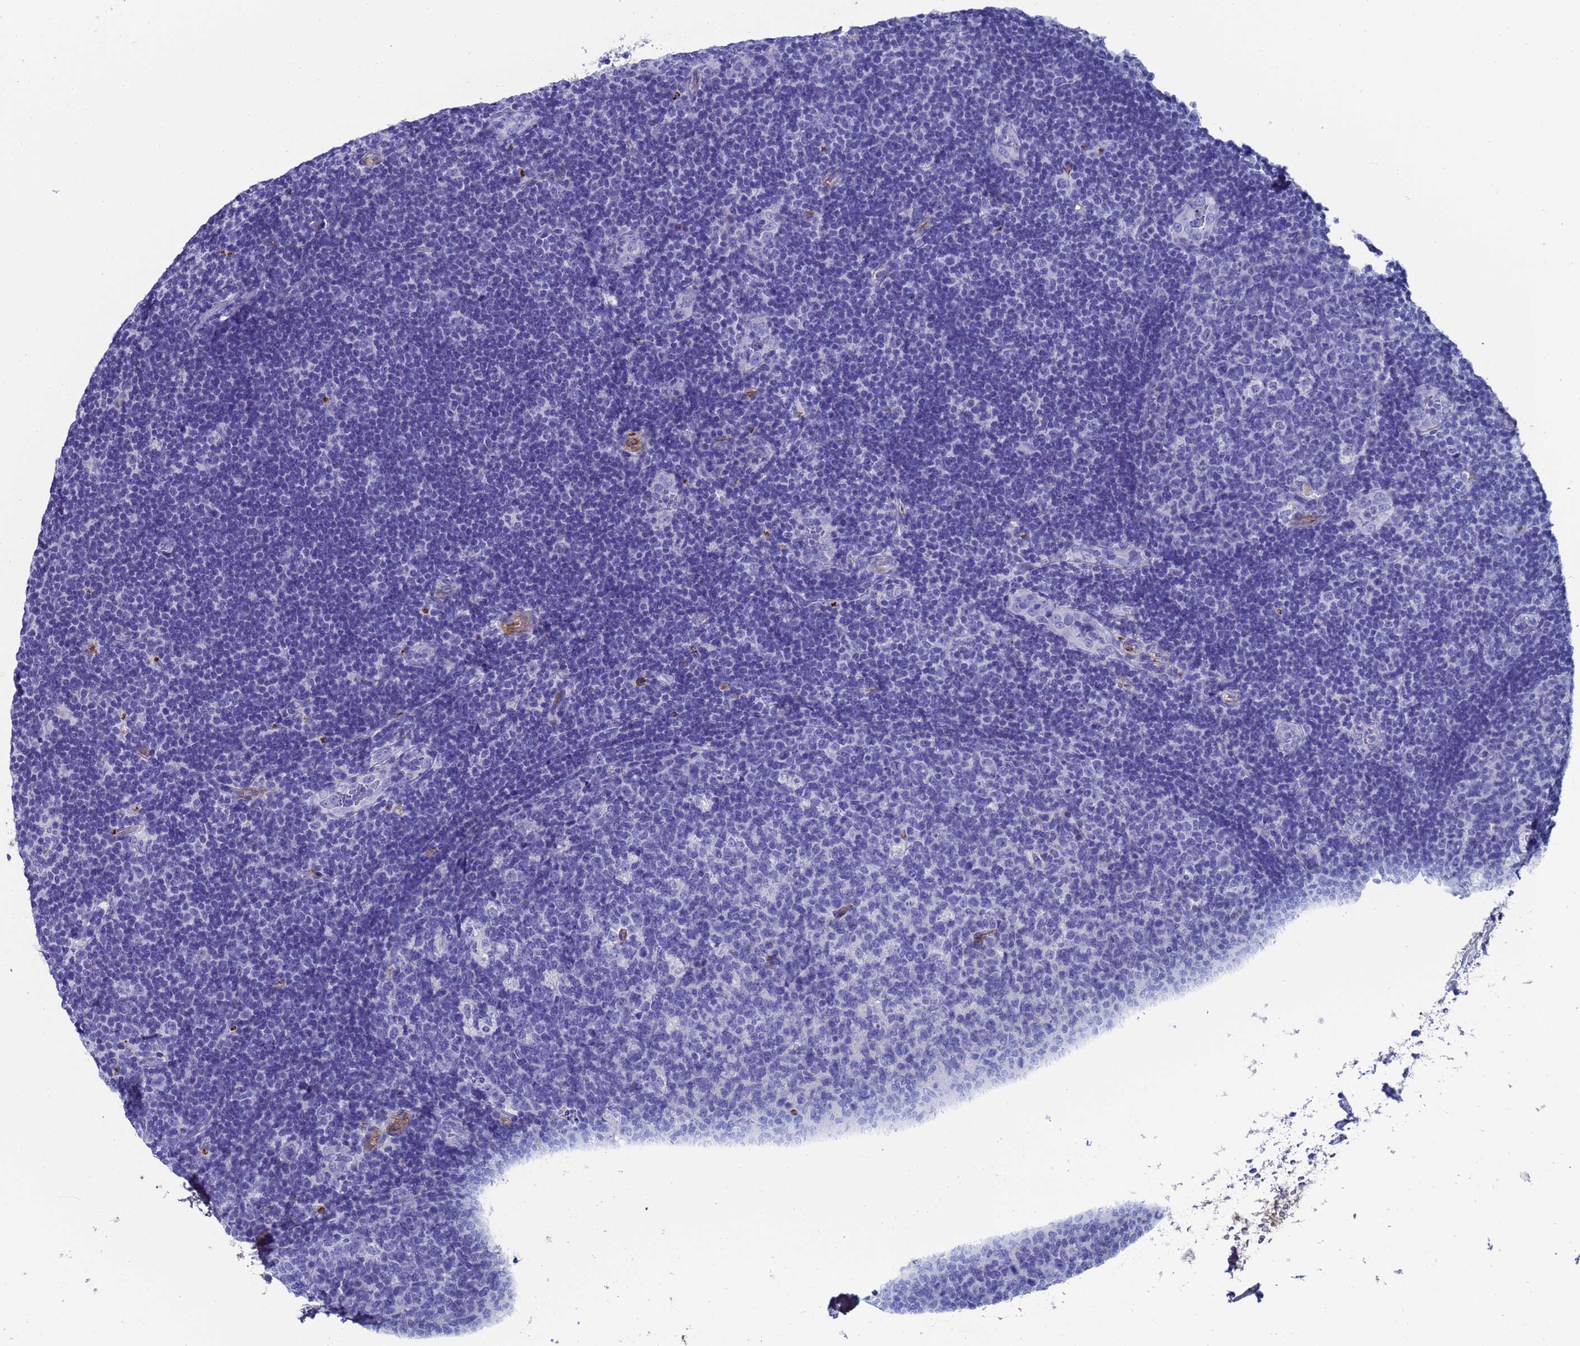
{"staining": {"intensity": "negative", "quantity": "none", "location": "none"}, "tissue": "tonsil", "cell_type": "Germinal center cells", "image_type": "normal", "snomed": [{"axis": "morphology", "description": "Normal tissue, NOS"}, {"axis": "topography", "description": "Tonsil"}], "caption": "Immunohistochemistry image of unremarkable human tonsil stained for a protein (brown), which shows no staining in germinal center cells. (IHC, brightfield microscopy, high magnification).", "gene": "ADIPOQ", "patient": {"sex": "male", "age": 17}}